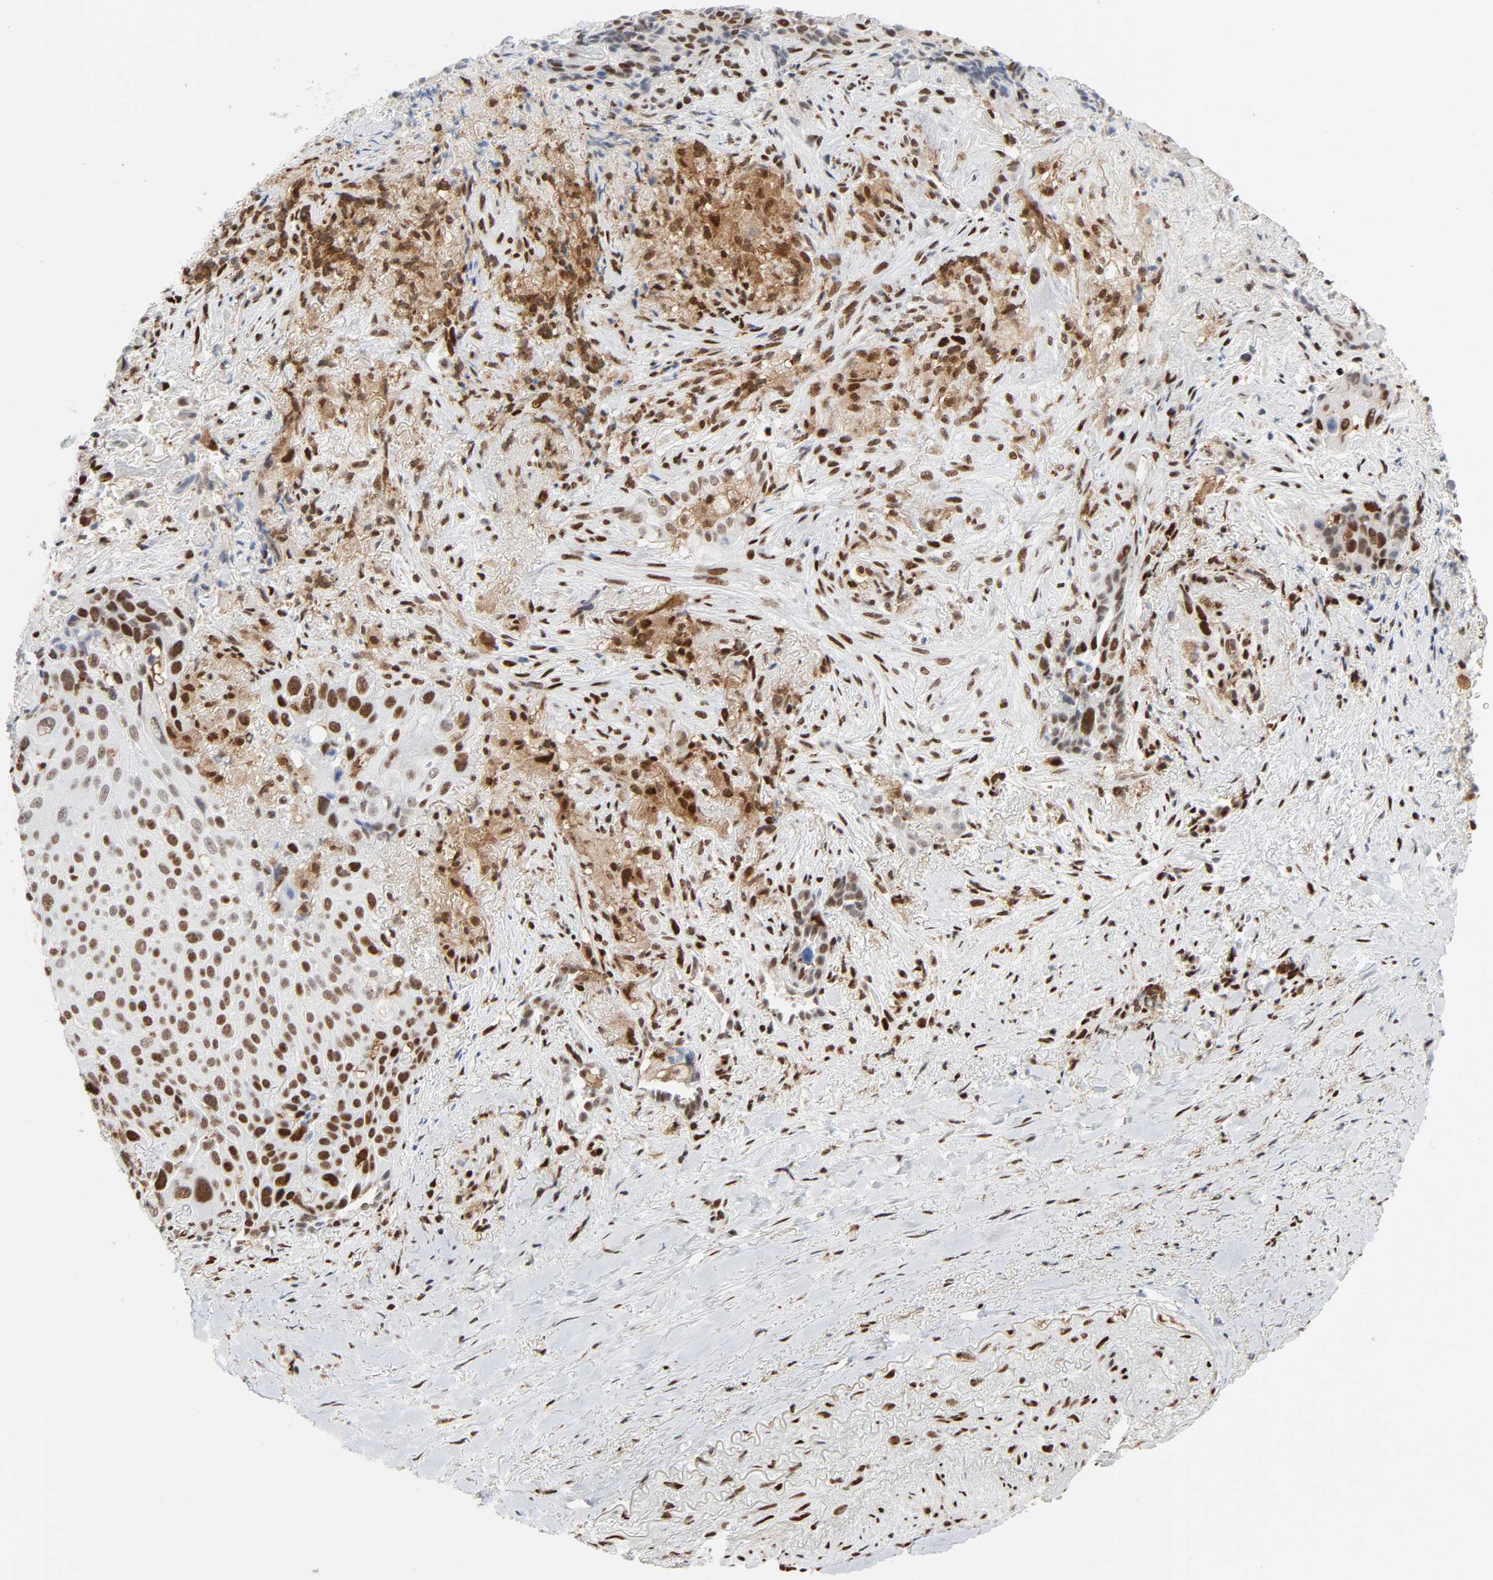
{"staining": {"intensity": "moderate", "quantity": ">75%", "location": "nuclear"}, "tissue": "lung cancer", "cell_type": "Tumor cells", "image_type": "cancer", "snomed": [{"axis": "morphology", "description": "Squamous cell carcinoma, NOS"}, {"axis": "topography", "description": "Lung"}], "caption": "There is medium levels of moderate nuclear positivity in tumor cells of lung cancer, as demonstrated by immunohistochemical staining (brown color).", "gene": "WAS", "patient": {"sex": "male", "age": 54}}